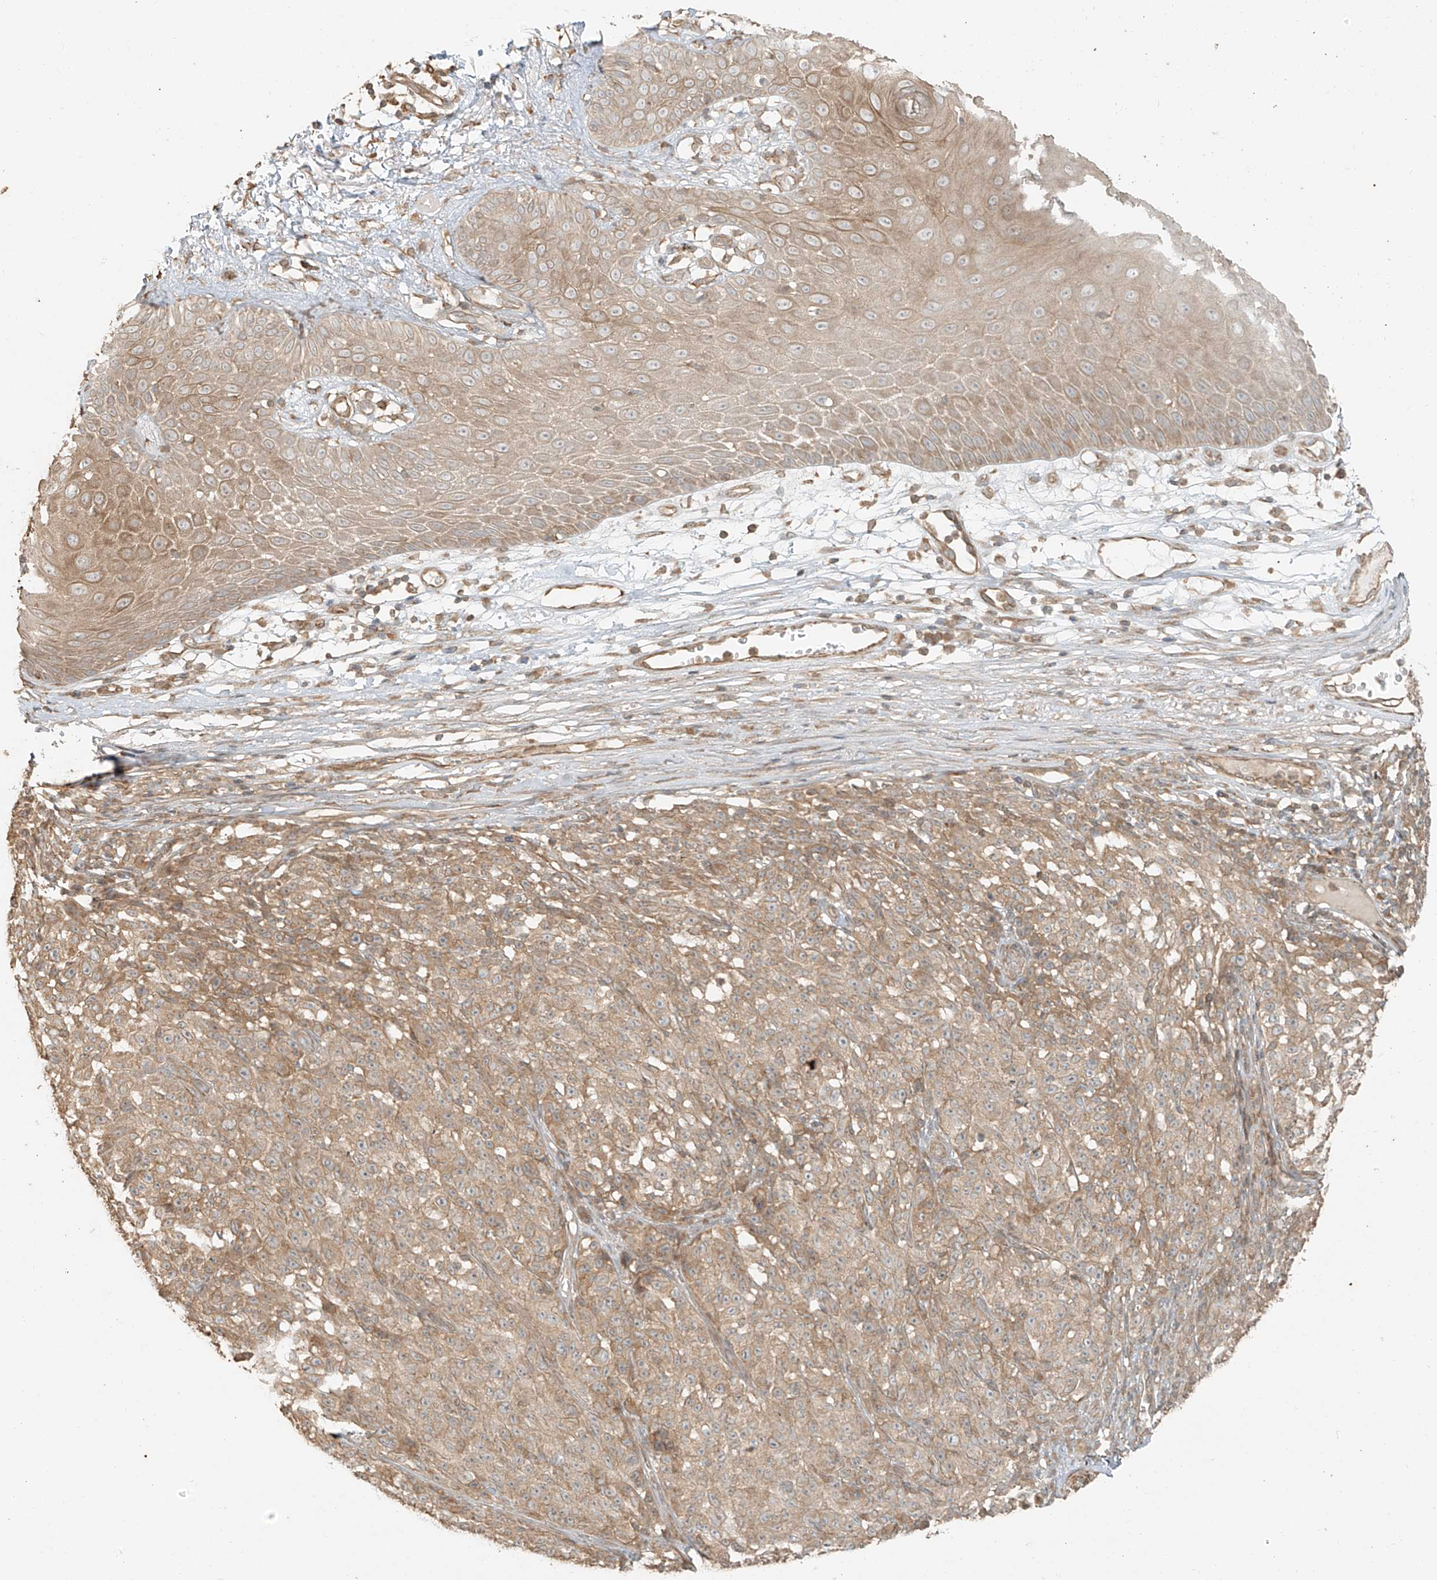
{"staining": {"intensity": "weak", "quantity": ">75%", "location": "cytoplasmic/membranous"}, "tissue": "melanoma", "cell_type": "Tumor cells", "image_type": "cancer", "snomed": [{"axis": "morphology", "description": "Malignant melanoma, NOS"}, {"axis": "topography", "description": "Skin"}], "caption": "Immunohistochemistry histopathology image of human malignant melanoma stained for a protein (brown), which exhibits low levels of weak cytoplasmic/membranous positivity in about >75% of tumor cells.", "gene": "ANKZF1", "patient": {"sex": "female", "age": 82}}